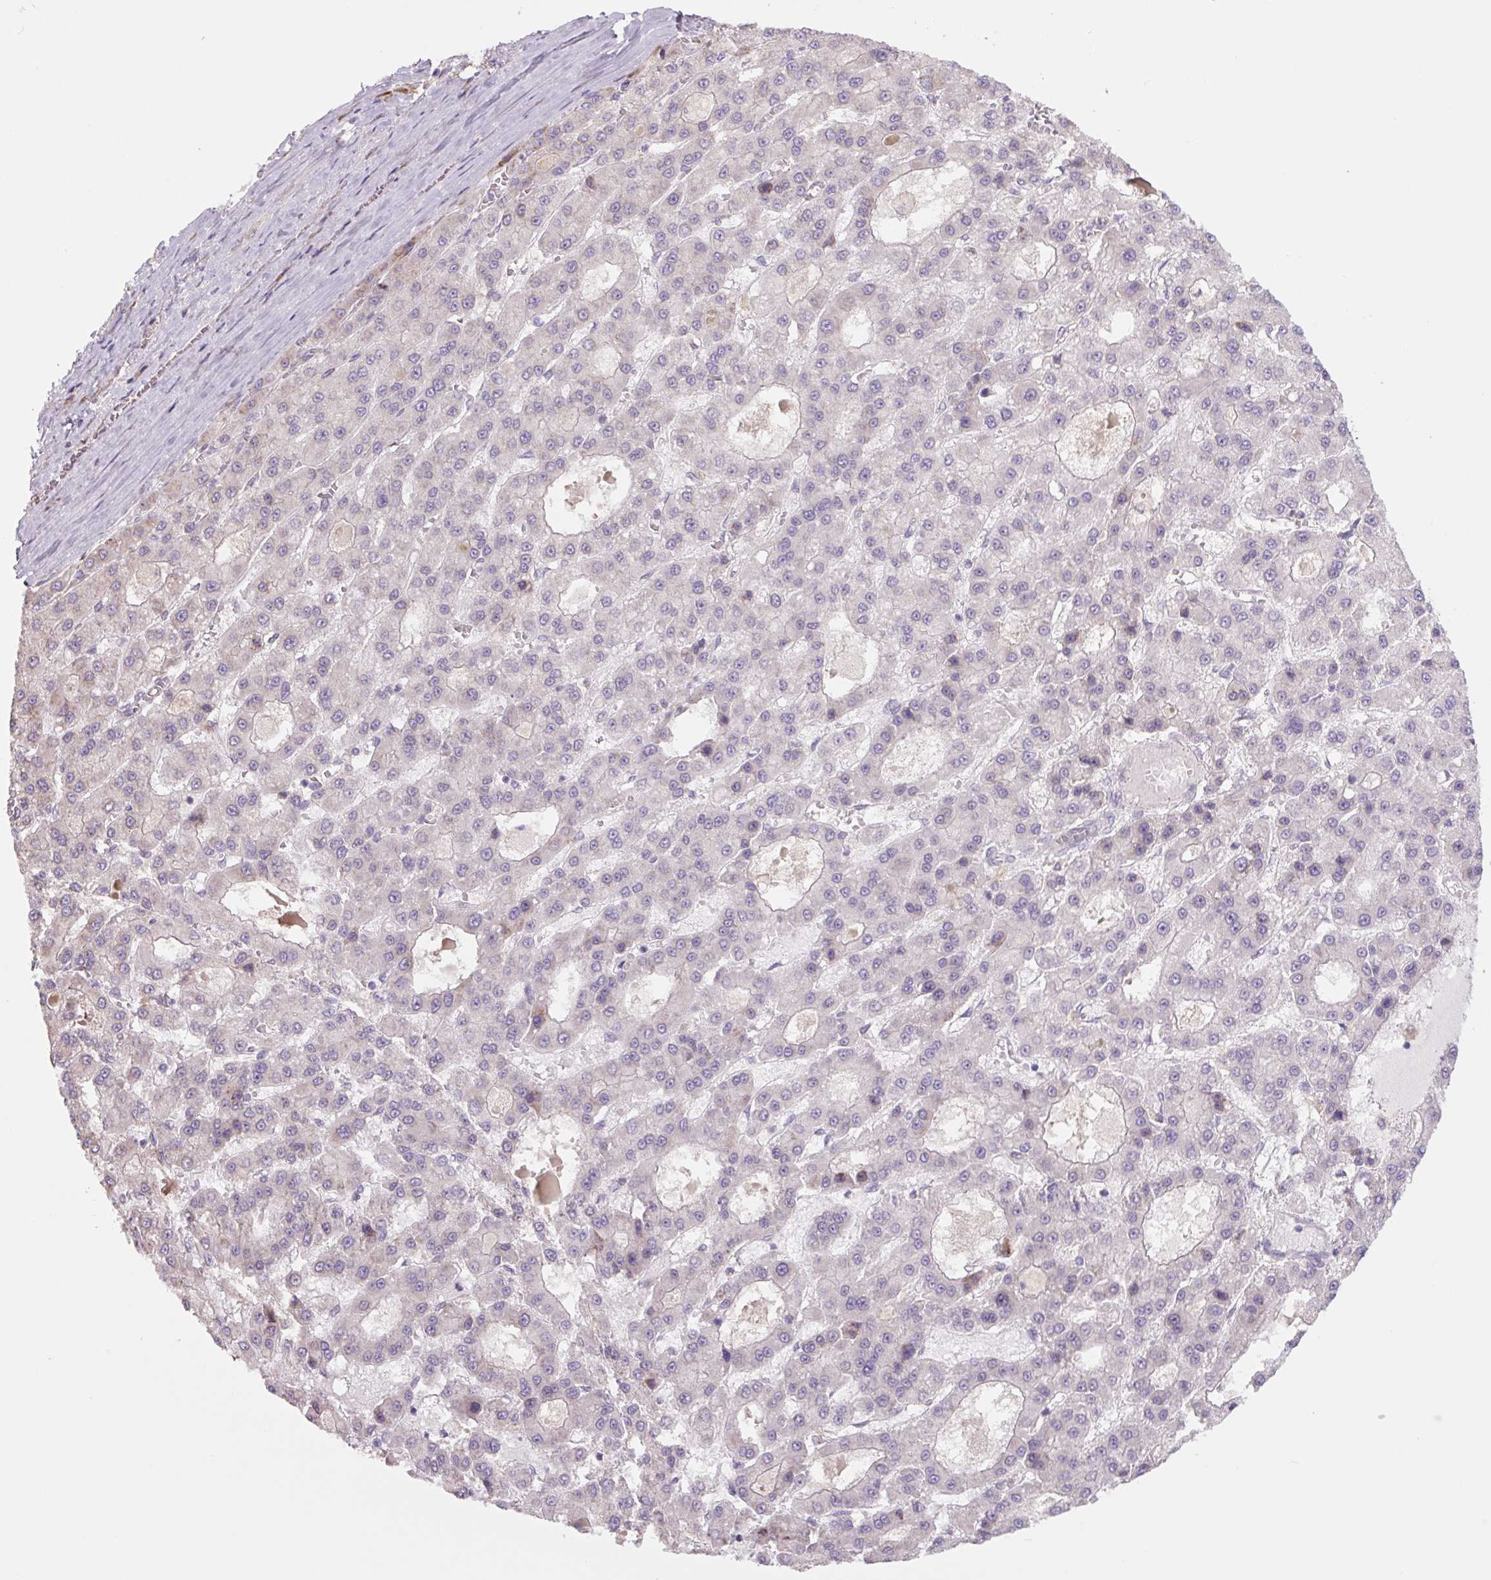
{"staining": {"intensity": "negative", "quantity": "none", "location": "none"}, "tissue": "liver cancer", "cell_type": "Tumor cells", "image_type": "cancer", "snomed": [{"axis": "morphology", "description": "Carcinoma, Hepatocellular, NOS"}, {"axis": "topography", "description": "Liver"}], "caption": "An image of liver cancer stained for a protein displays no brown staining in tumor cells.", "gene": "PLA2G4A", "patient": {"sex": "male", "age": 70}}